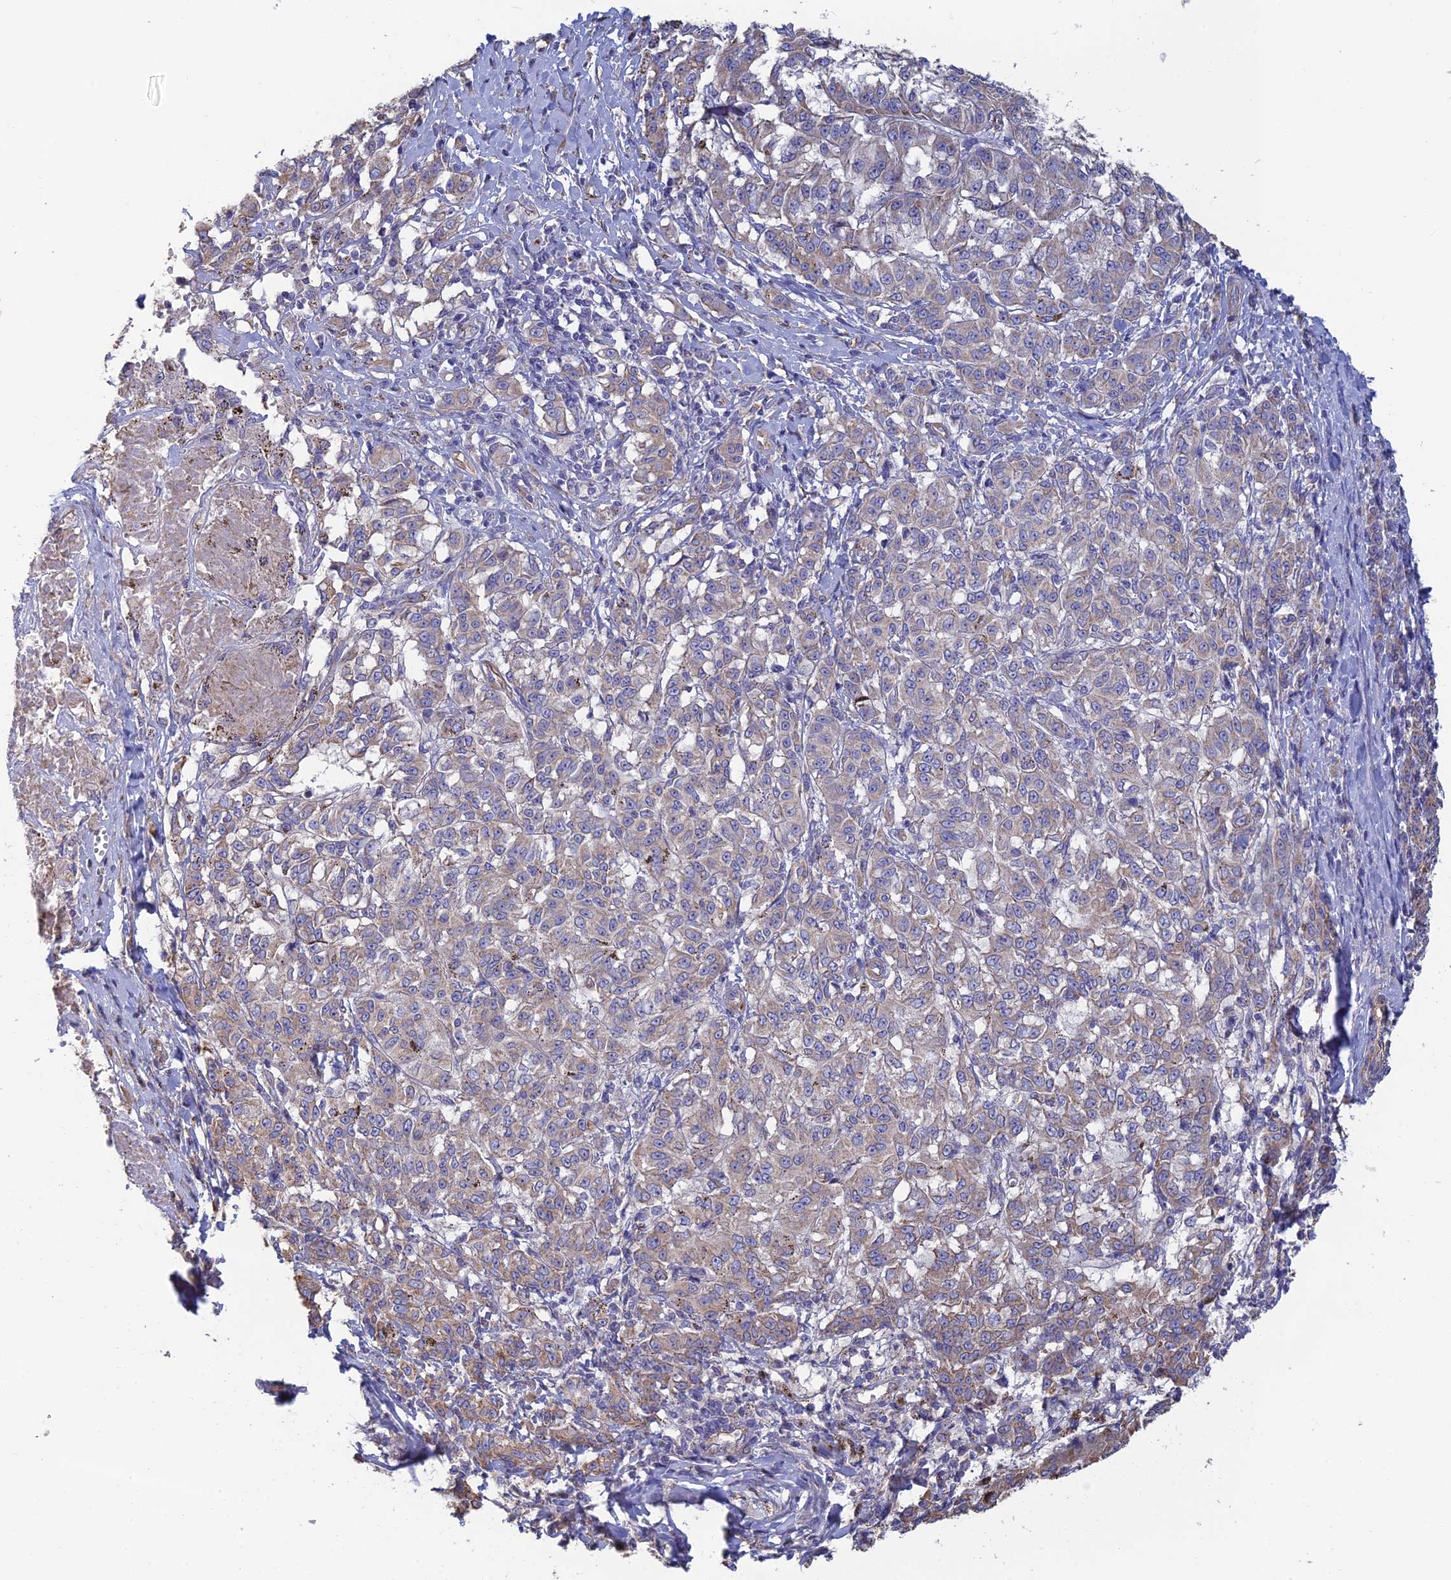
{"staining": {"intensity": "weak", "quantity": "25%-75%", "location": "cytoplasmic/membranous"}, "tissue": "melanoma", "cell_type": "Tumor cells", "image_type": "cancer", "snomed": [{"axis": "morphology", "description": "Malignant melanoma, NOS"}, {"axis": "topography", "description": "Skin"}], "caption": "Weak cytoplasmic/membranous protein positivity is present in about 25%-75% of tumor cells in melanoma.", "gene": "PCDHA5", "patient": {"sex": "female", "age": 72}}